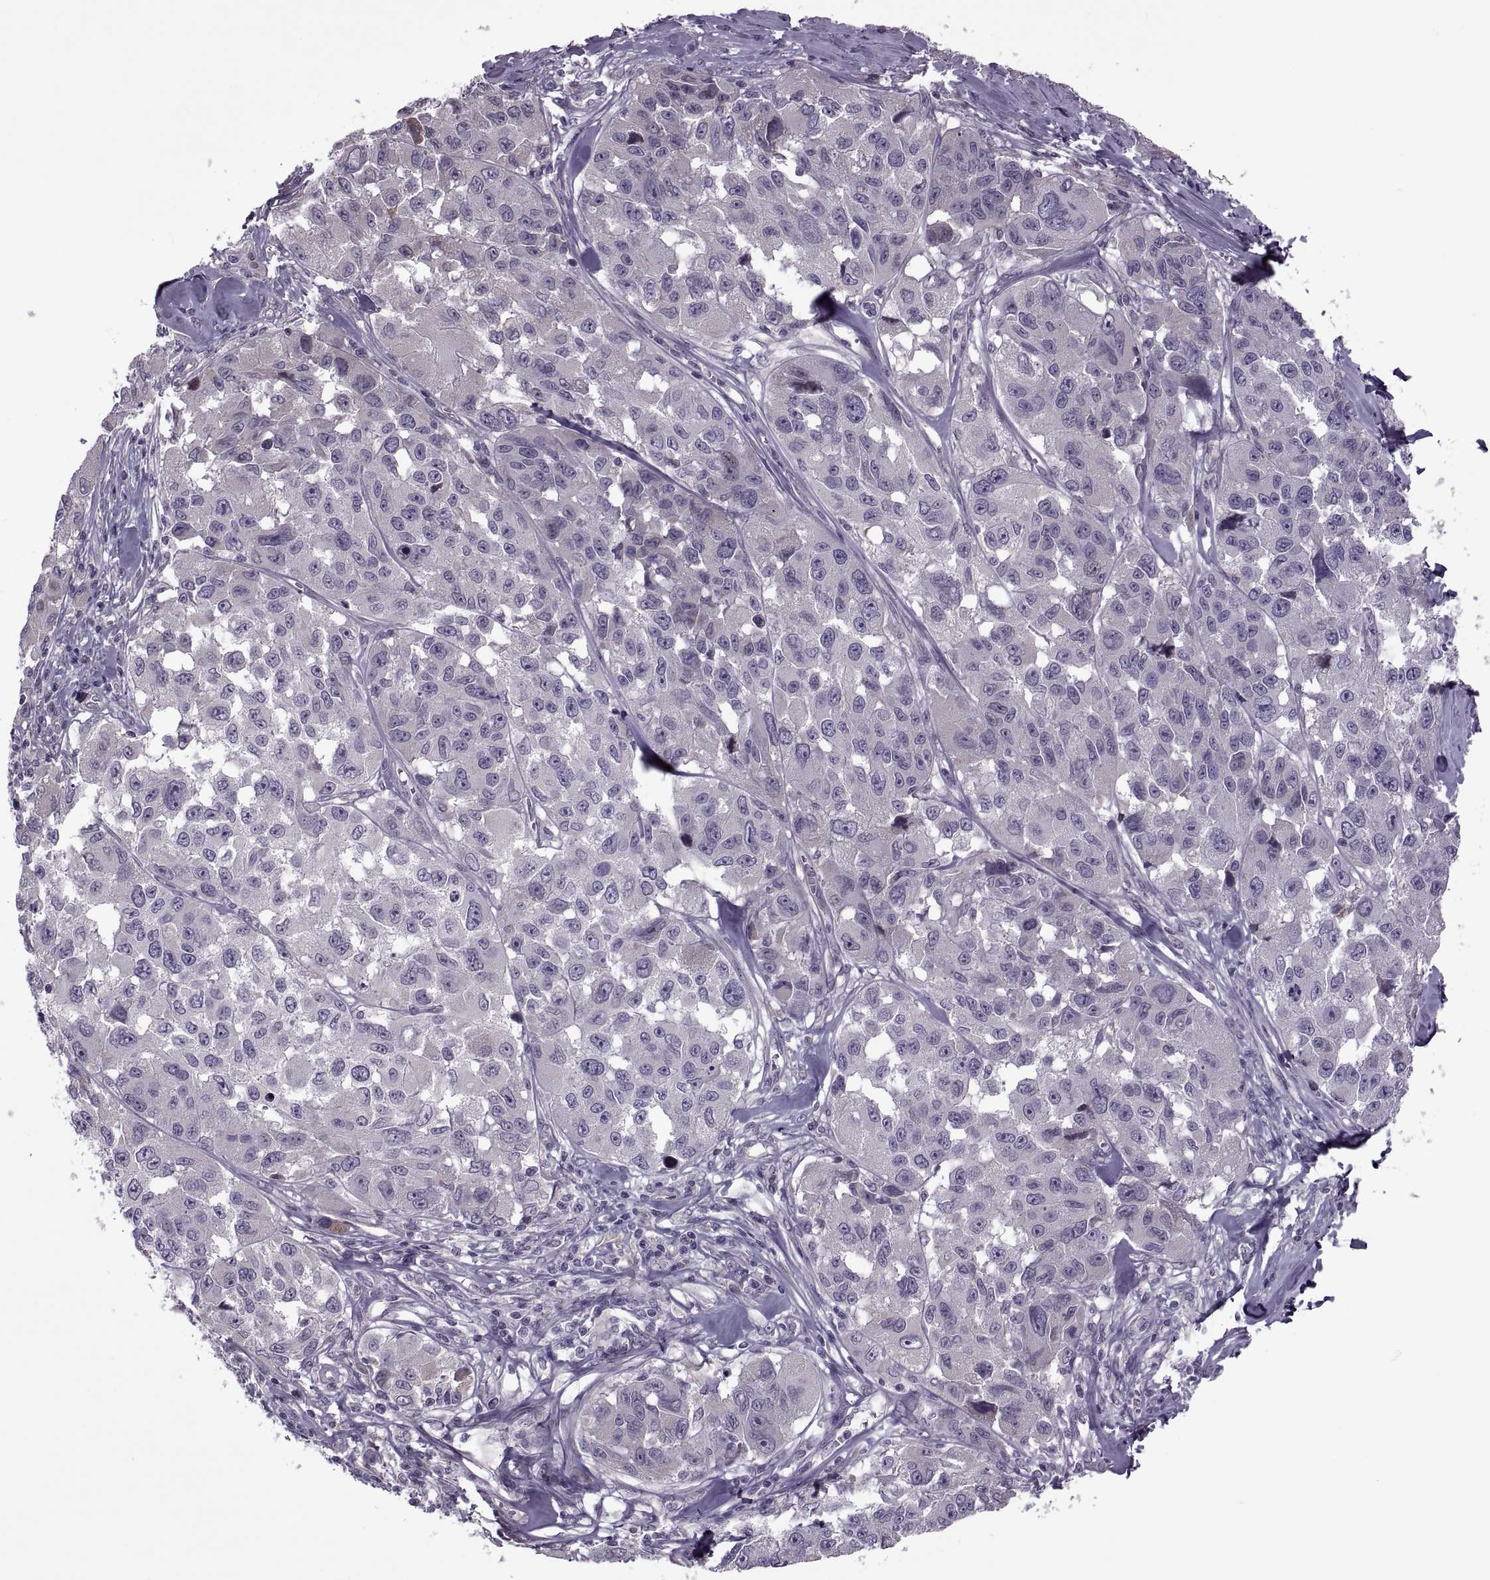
{"staining": {"intensity": "negative", "quantity": "none", "location": "none"}, "tissue": "melanoma", "cell_type": "Tumor cells", "image_type": "cancer", "snomed": [{"axis": "morphology", "description": "Malignant melanoma, NOS"}, {"axis": "topography", "description": "Skin"}], "caption": "Tumor cells are negative for protein expression in human malignant melanoma.", "gene": "ODF3", "patient": {"sex": "female", "age": 66}}